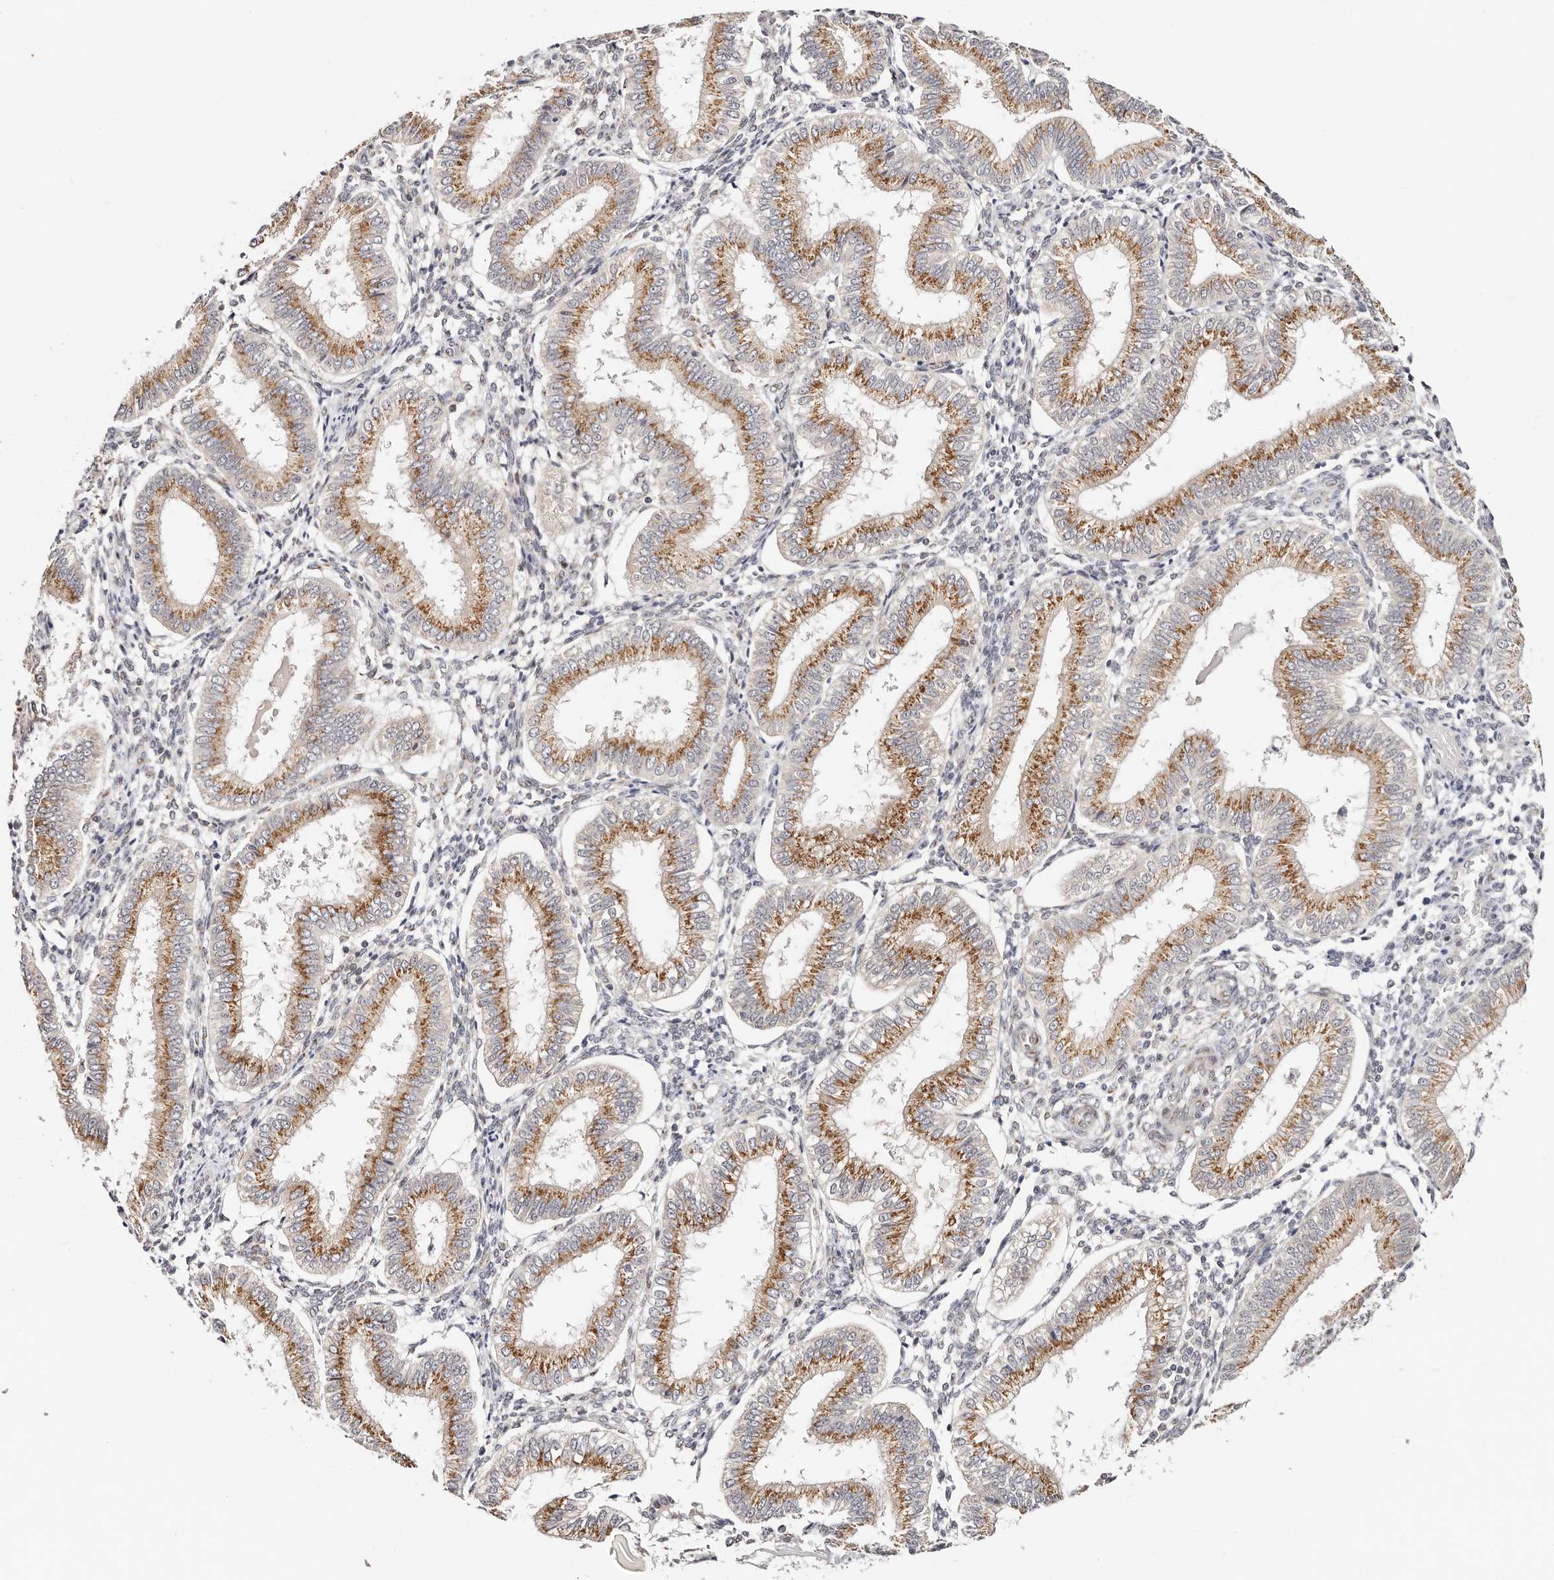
{"staining": {"intensity": "negative", "quantity": "none", "location": "none"}, "tissue": "endometrium", "cell_type": "Cells in endometrial stroma", "image_type": "normal", "snomed": [{"axis": "morphology", "description": "Normal tissue, NOS"}, {"axis": "topography", "description": "Endometrium"}], "caption": "Micrograph shows no protein positivity in cells in endometrial stroma of benign endometrium.", "gene": "VIPAS39", "patient": {"sex": "female", "age": 39}}